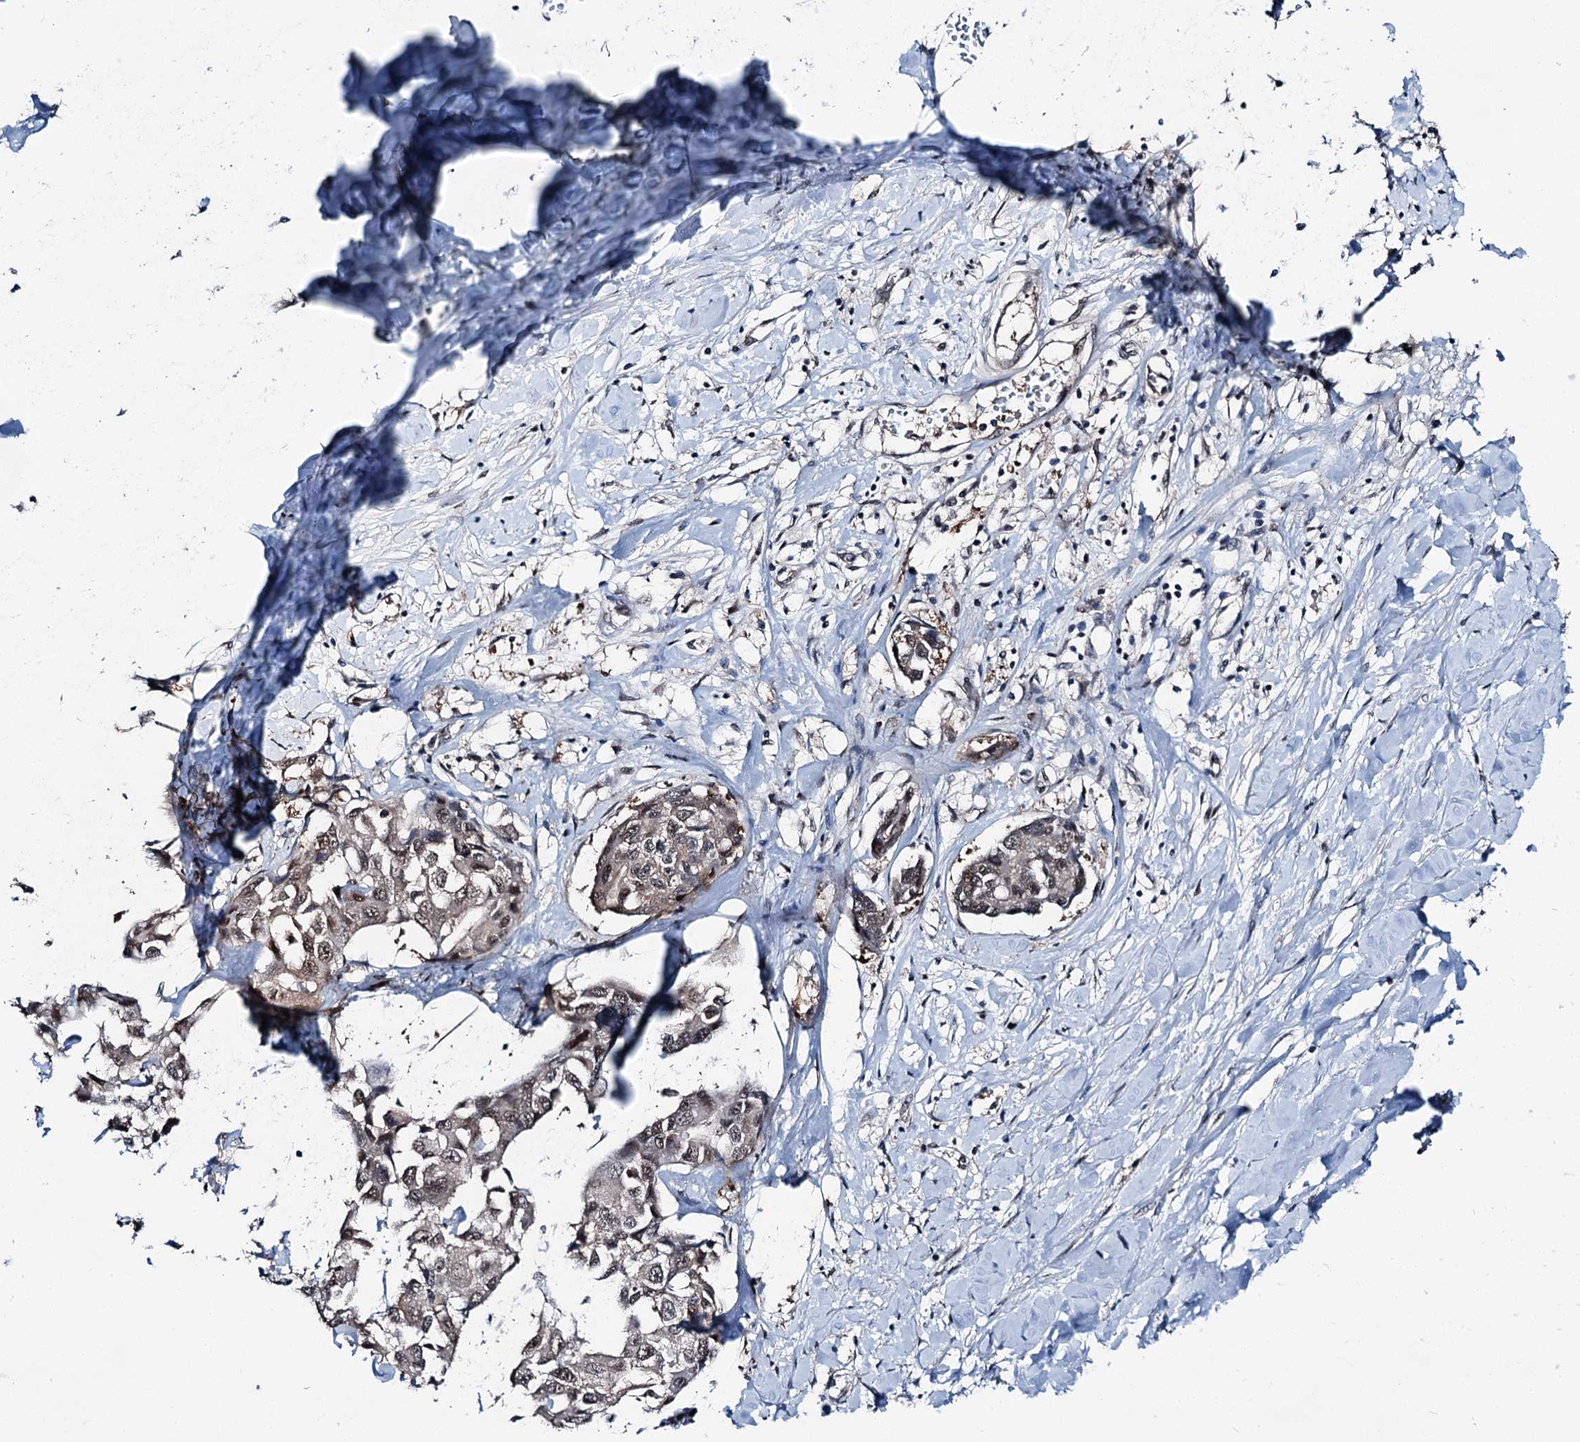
{"staining": {"intensity": "moderate", "quantity": ">75%", "location": "nuclear"}, "tissue": "liver cancer", "cell_type": "Tumor cells", "image_type": "cancer", "snomed": [{"axis": "morphology", "description": "Cholangiocarcinoma"}, {"axis": "topography", "description": "Liver"}], "caption": "An image showing moderate nuclear expression in approximately >75% of tumor cells in liver cancer (cholangiocarcinoma), as visualized by brown immunohistochemical staining.", "gene": "PSMD13", "patient": {"sex": "male", "age": 59}}